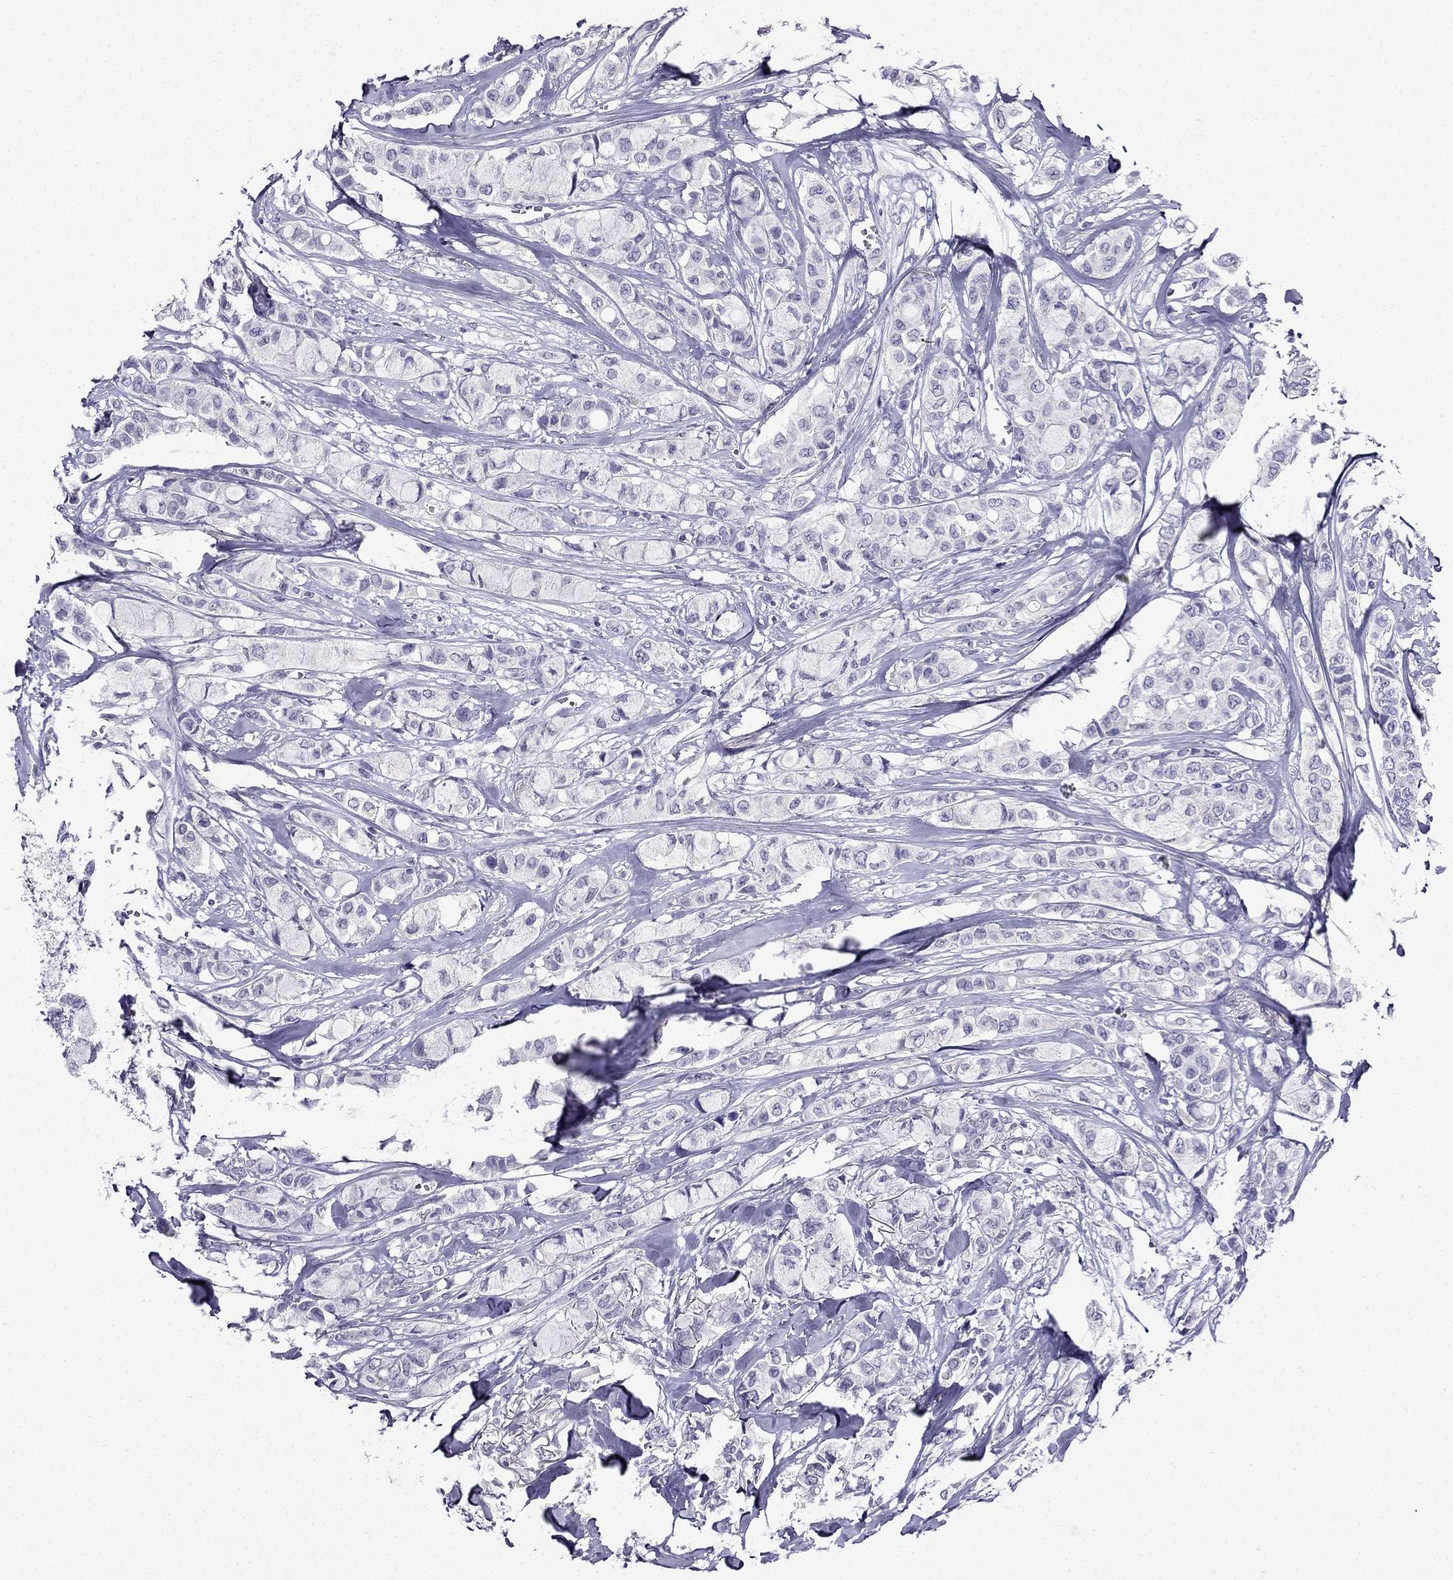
{"staining": {"intensity": "negative", "quantity": "none", "location": "none"}, "tissue": "breast cancer", "cell_type": "Tumor cells", "image_type": "cancer", "snomed": [{"axis": "morphology", "description": "Duct carcinoma"}, {"axis": "topography", "description": "Breast"}], "caption": "An immunohistochemistry (IHC) micrograph of breast cancer is shown. There is no staining in tumor cells of breast cancer.", "gene": "DNAH17", "patient": {"sex": "female", "age": 85}}